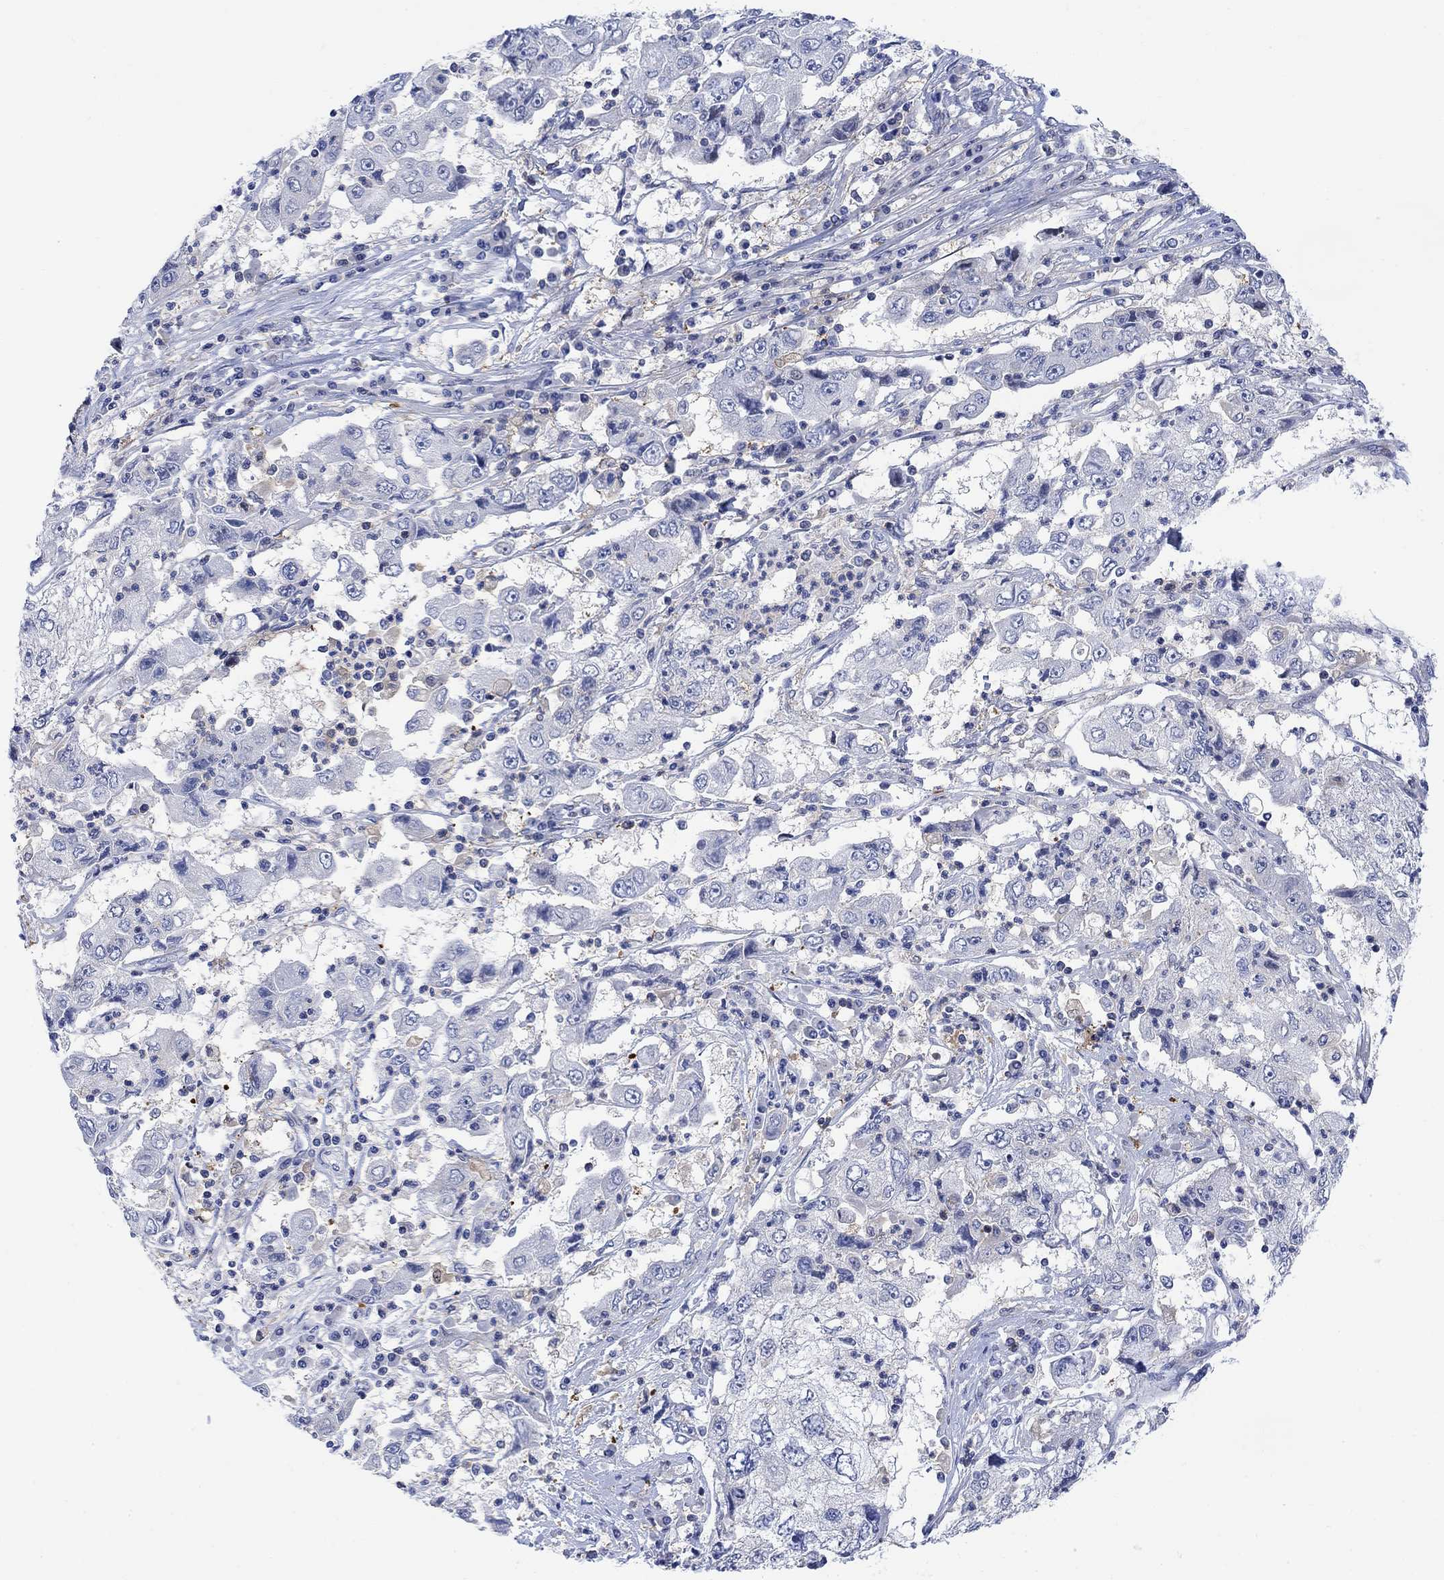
{"staining": {"intensity": "negative", "quantity": "none", "location": "none"}, "tissue": "cervical cancer", "cell_type": "Tumor cells", "image_type": "cancer", "snomed": [{"axis": "morphology", "description": "Squamous cell carcinoma, NOS"}, {"axis": "topography", "description": "Cervix"}], "caption": "Immunohistochemistry (IHC) of cervical squamous cell carcinoma reveals no positivity in tumor cells.", "gene": "ARSK", "patient": {"sex": "female", "age": 36}}